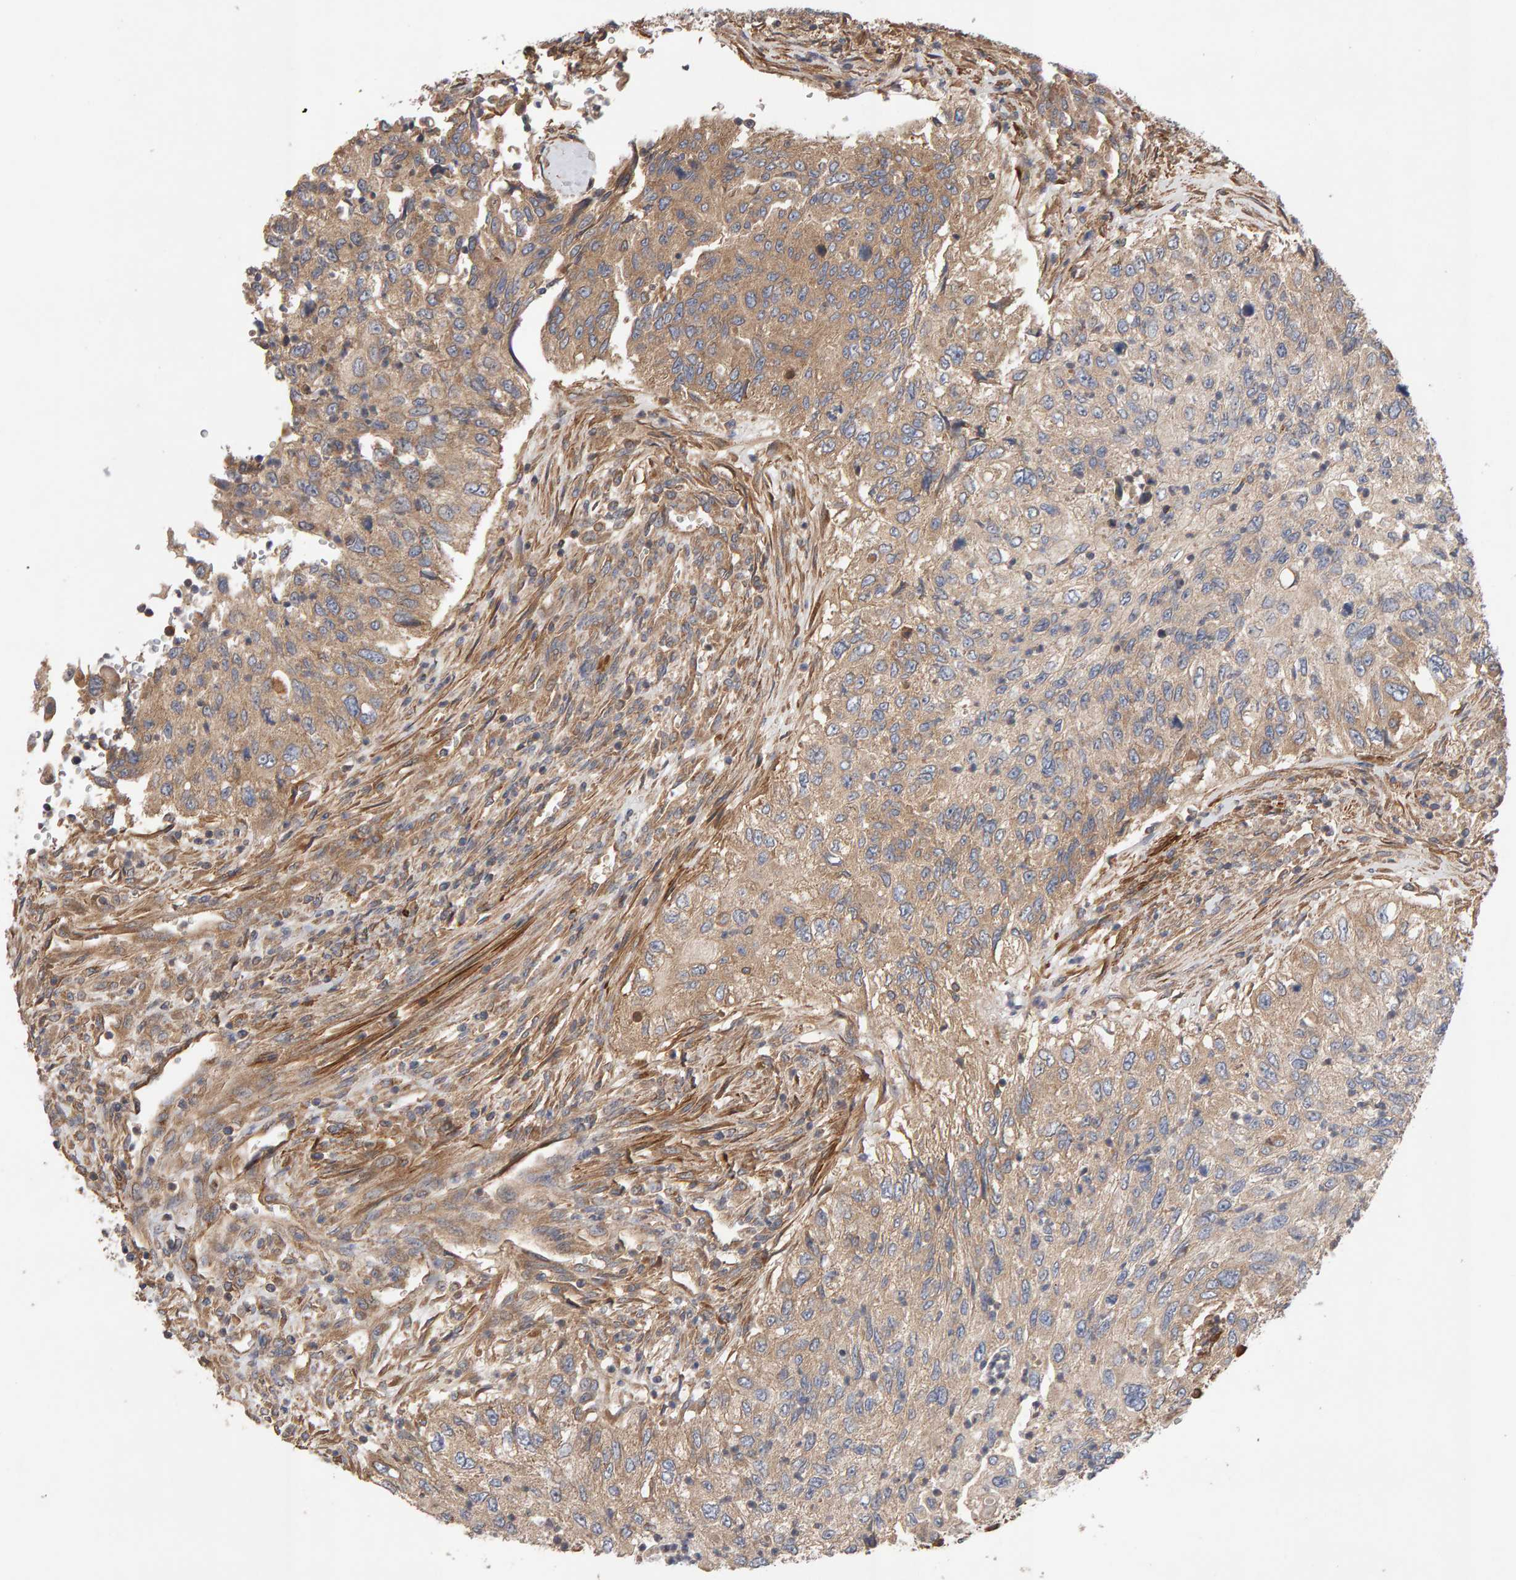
{"staining": {"intensity": "weak", "quantity": "25%-75%", "location": "cytoplasmic/membranous"}, "tissue": "urothelial cancer", "cell_type": "Tumor cells", "image_type": "cancer", "snomed": [{"axis": "morphology", "description": "Urothelial carcinoma, High grade"}, {"axis": "topography", "description": "Urinary bladder"}], "caption": "Protein expression analysis of human urothelial cancer reveals weak cytoplasmic/membranous positivity in approximately 25%-75% of tumor cells. Immunohistochemistry stains the protein in brown and the nuclei are stained blue.", "gene": "RNF19A", "patient": {"sex": "female", "age": 60}}